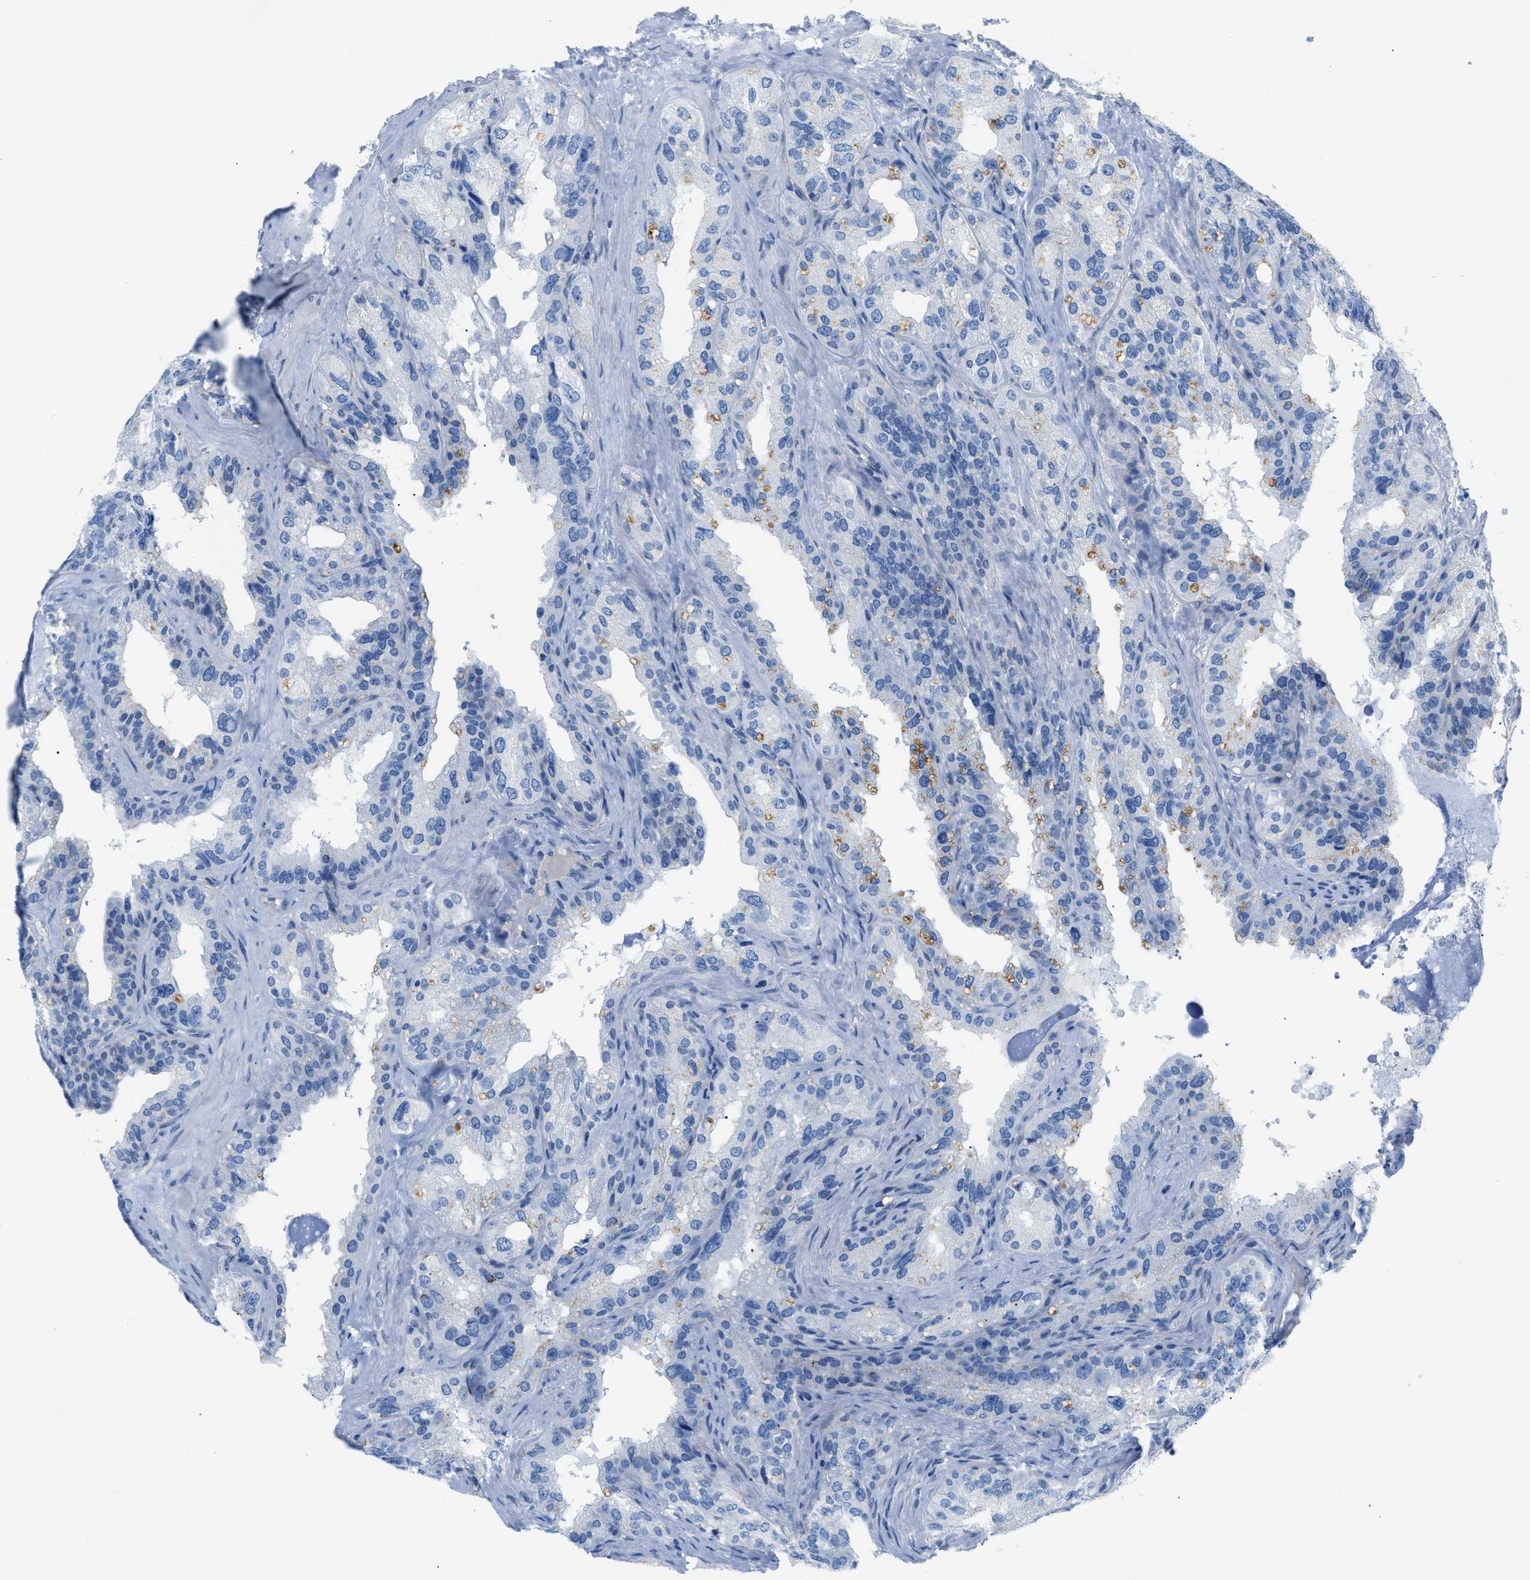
{"staining": {"intensity": "moderate", "quantity": "<25%", "location": "cytoplasmic/membranous"}, "tissue": "seminal vesicle", "cell_type": "Glandular cells", "image_type": "normal", "snomed": [{"axis": "morphology", "description": "Normal tissue, NOS"}, {"axis": "topography", "description": "Seminal veicle"}], "caption": "Protein staining reveals moderate cytoplasmic/membranous staining in about <25% of glandular cells in normal seminal vesicle.", "gene": "FDCSP", "patient": {"sex": "male", "age": 68}}